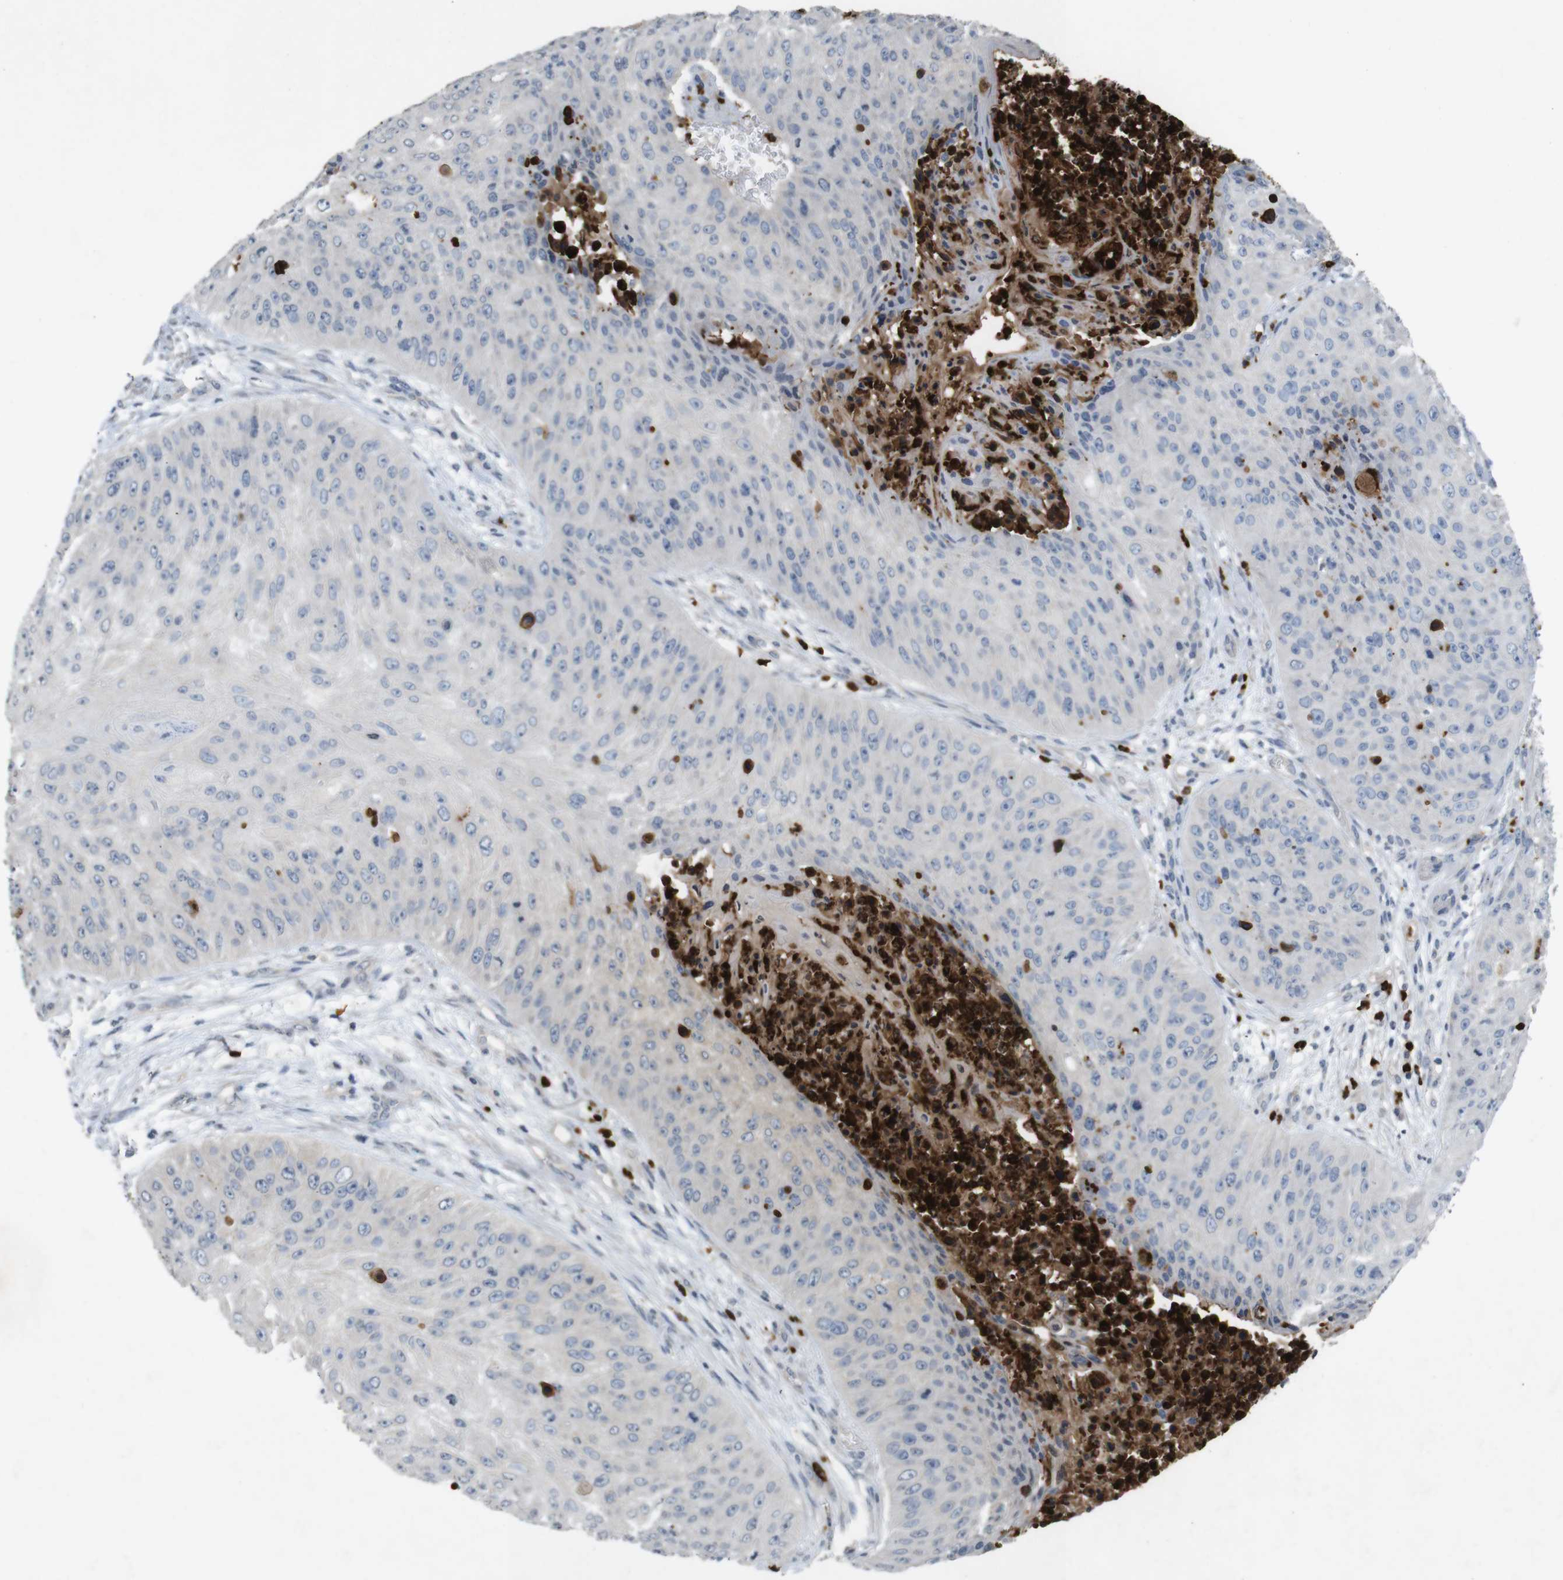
{"staining": {"intensity": "negative", "quantity": "none", "location": "none"}, "tissue": "skin cancer", "cell_type": "Tumor cells", "image_type": "cancer", "snomed": [{"axis": "morphology", "description": "Squamous cell carcinoma, NOS"}, {"axis": "topography", "description": "Skin"}], "caption": "Tumor cells are negative for brown protein staining in skin squamous cell carcinoma.", "gene": "TSPAN14", "patient": {"sex": "female", "age": 80}}